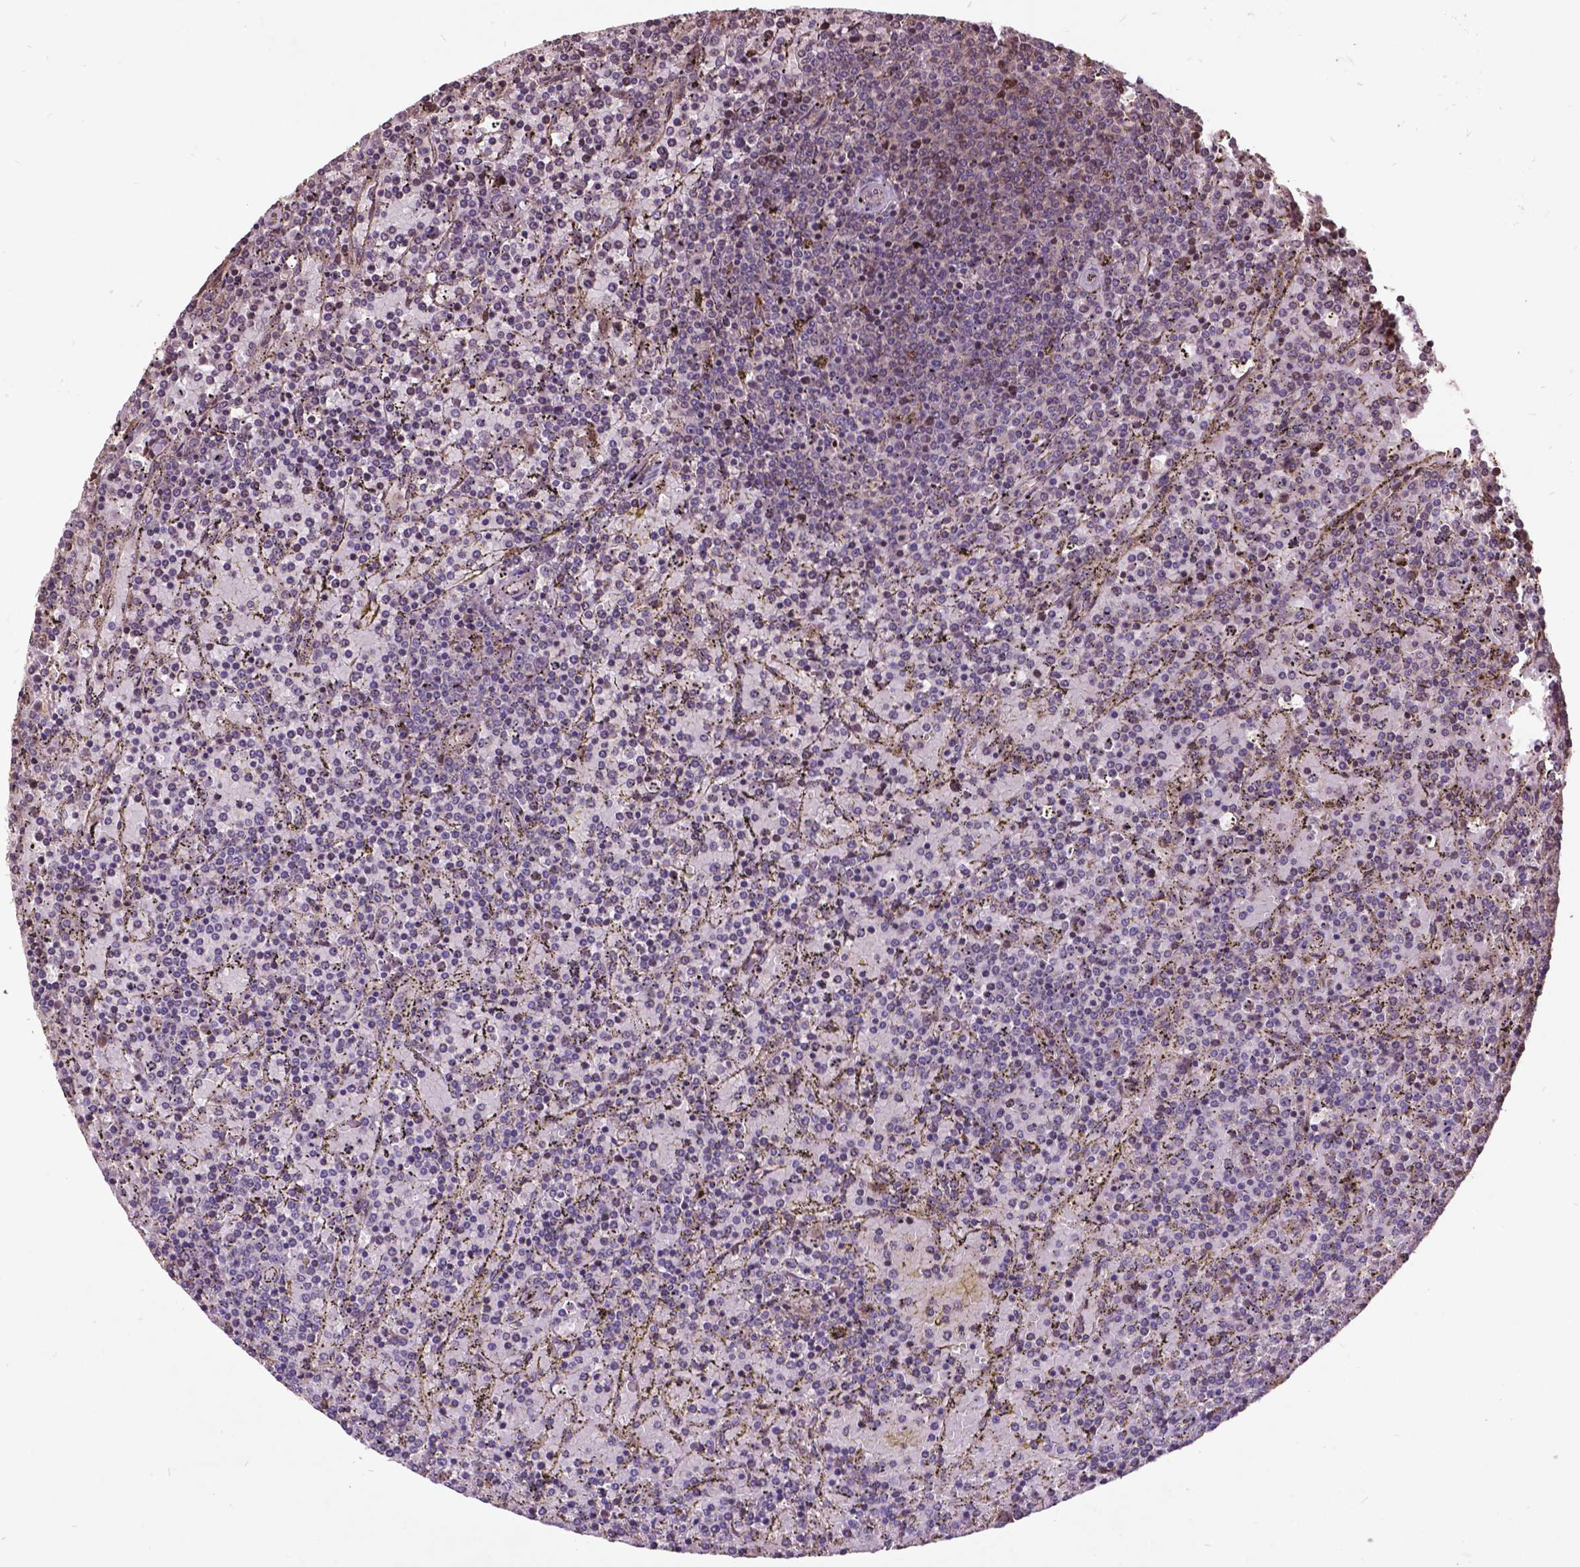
{"staining": {"intensity": "negative", "quantity": "none", "location": "none"}, "tissue": "lymphoma", "cell_type": "Tumor cells", "image_type": "cancer", "snomed": [{"axis": "morphology", "description": "Malignant lymphoma, non-Hodgkin's type, Low grade"}, {"axis": "topography", "description": "Spleen"}], "caption": "The immunohistochemistry micrograph has no significant expression in tumor cells of lymphoma tissue. (Stains: DAB IHC with hematoxylin counter stain, Microscopy: brightfield microscopy at high magnification).", "gene": "AP1S3", "patient": {"sex": "female", "age": 77}}